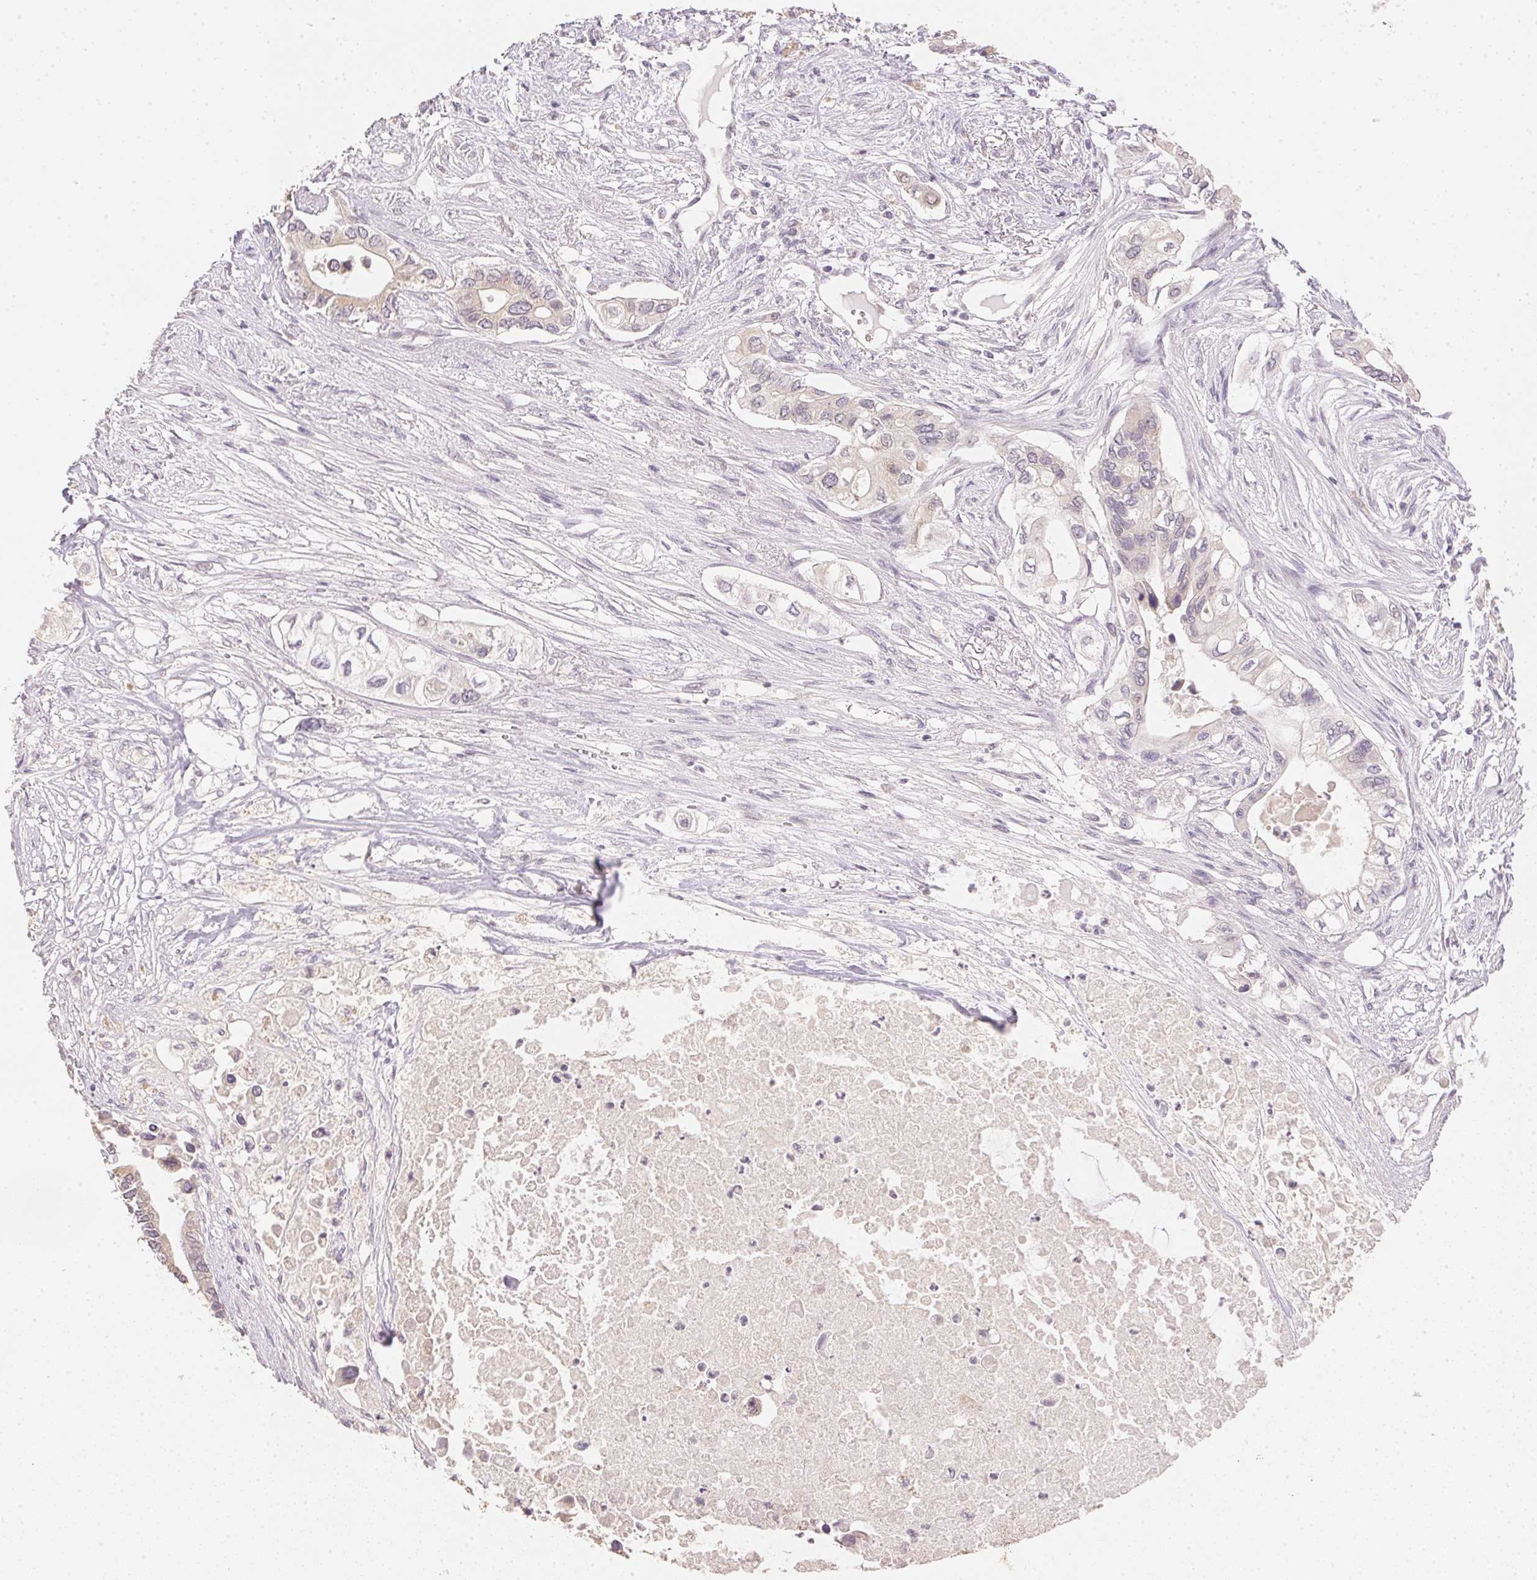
{"staining": {"intensity": "weak", "quantity": "<25%", "location": "cytoplasmic/membranous"}, "tissue": "pancreatic cancer", "cell_type": "Tumor cells", "image_type": "cancer", "snomed": [{"axis": "morphology", "description": "Adenocarcinoma, NOS"}, {"axis": "topography", "description": "Pancreas"}], "caption": "Adenocarcinoma (pancreatic) was stained to show a protein in brown. There is no significant positivity in tumor cells.", "gene": "DHCR24", "patient": {"sex": "female", "age": 63}}